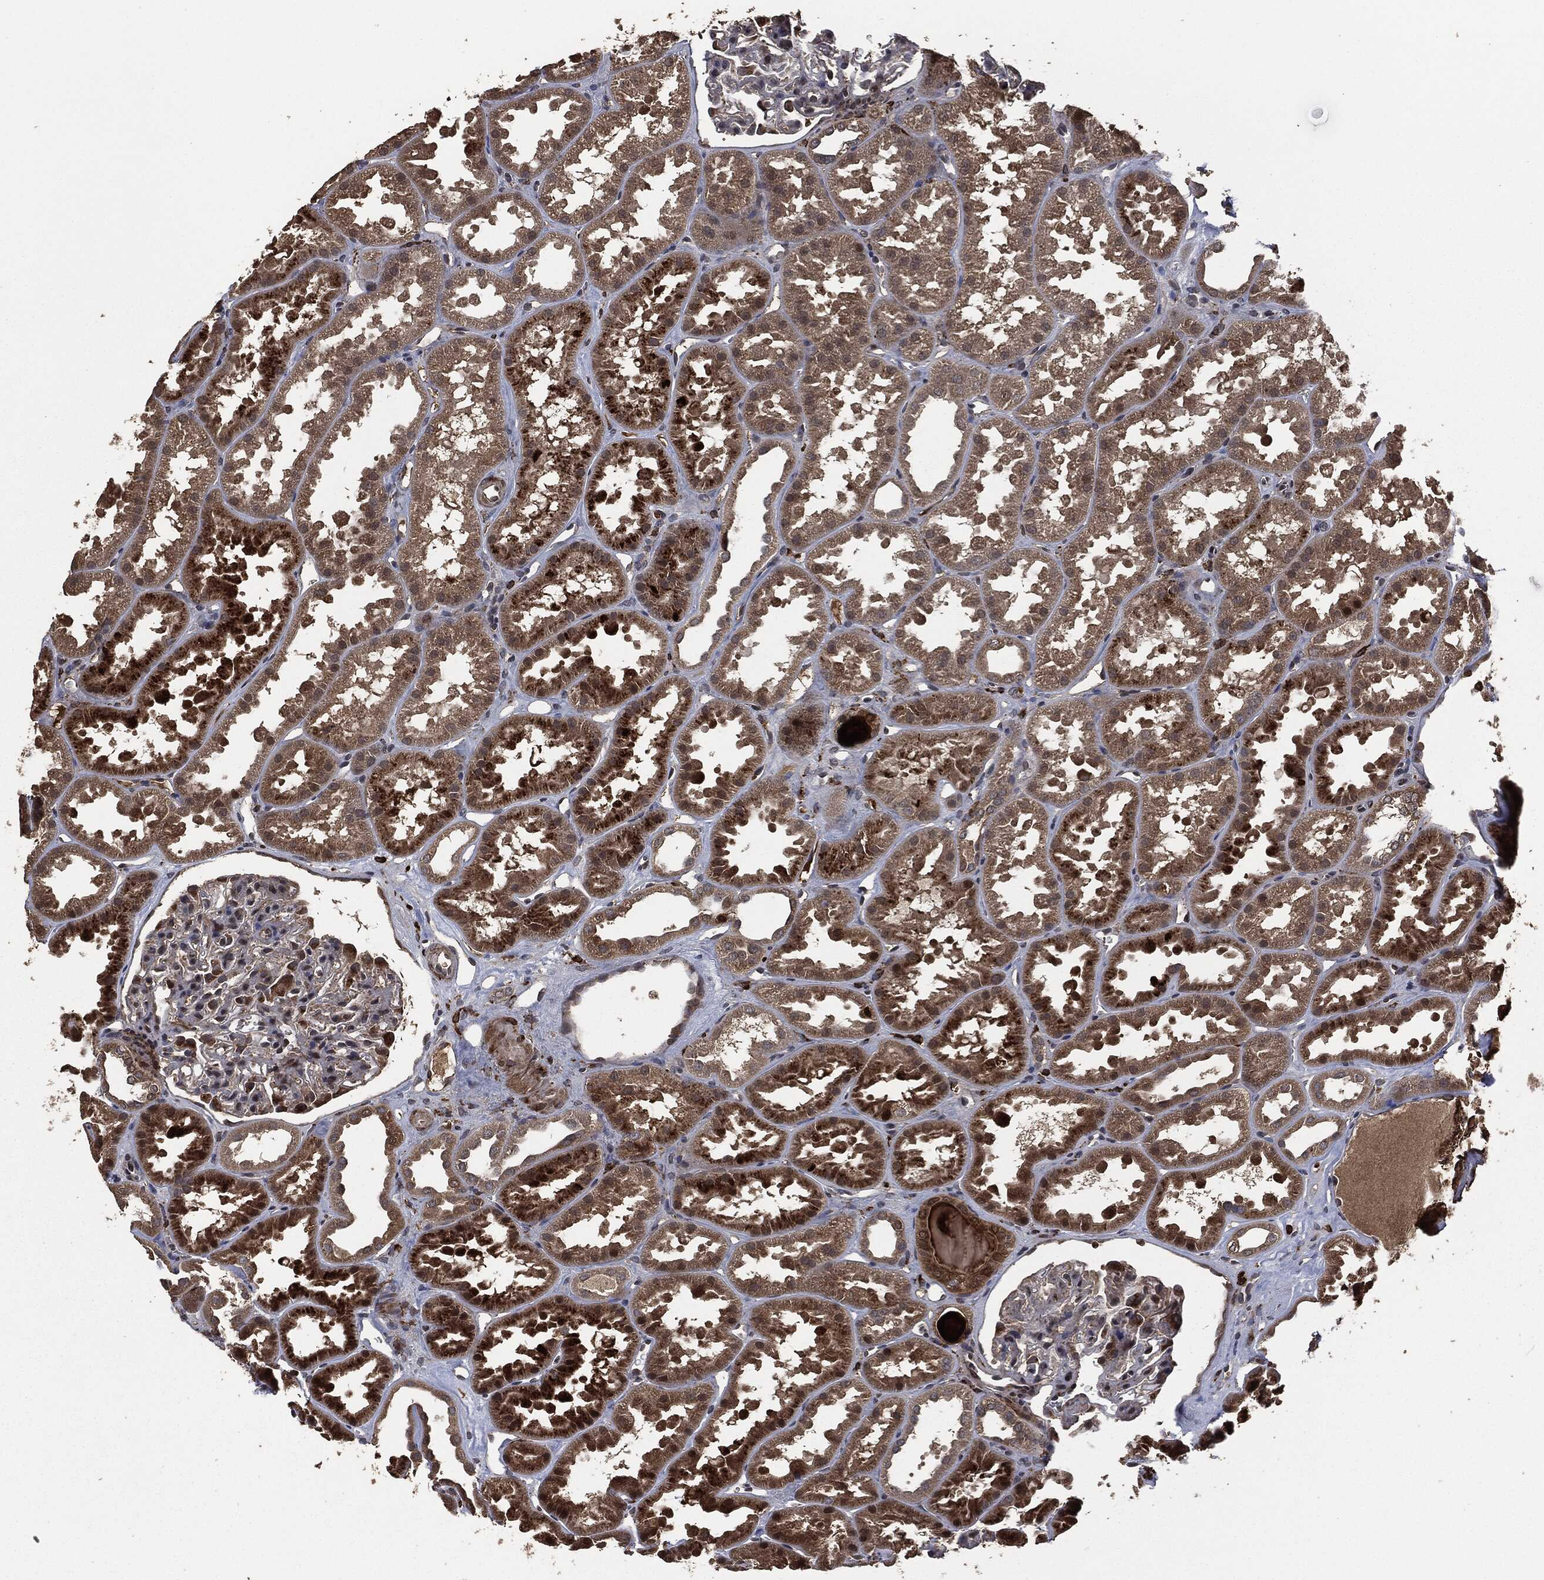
{"staining": {"intensity": "moderate", "quantity": "<25%", "location": "cytoplasmic/membranous"}, "tissue": "kidney", "cell_type": "Cells in glomeruli", "image_type": "normal", "snomed": [{"axis": "morphology", "description": "Normal tissue, NOS"}, {"axis": "topography", "description": "Kidney"}], "caption": "Immunohistochemical staining of unremarkable human kidney shows low levels of moderate cytoplasmic/membranous staining in approximately <25% of cells in glomeruli. The staining was performed using DAB to visualize the protein expression in brown, while the nuclei were stained in blue with hematoxylin (Magnification: 20x).", "gene": "CRABP2", "patient": {"sex": "male", "age": 61}}